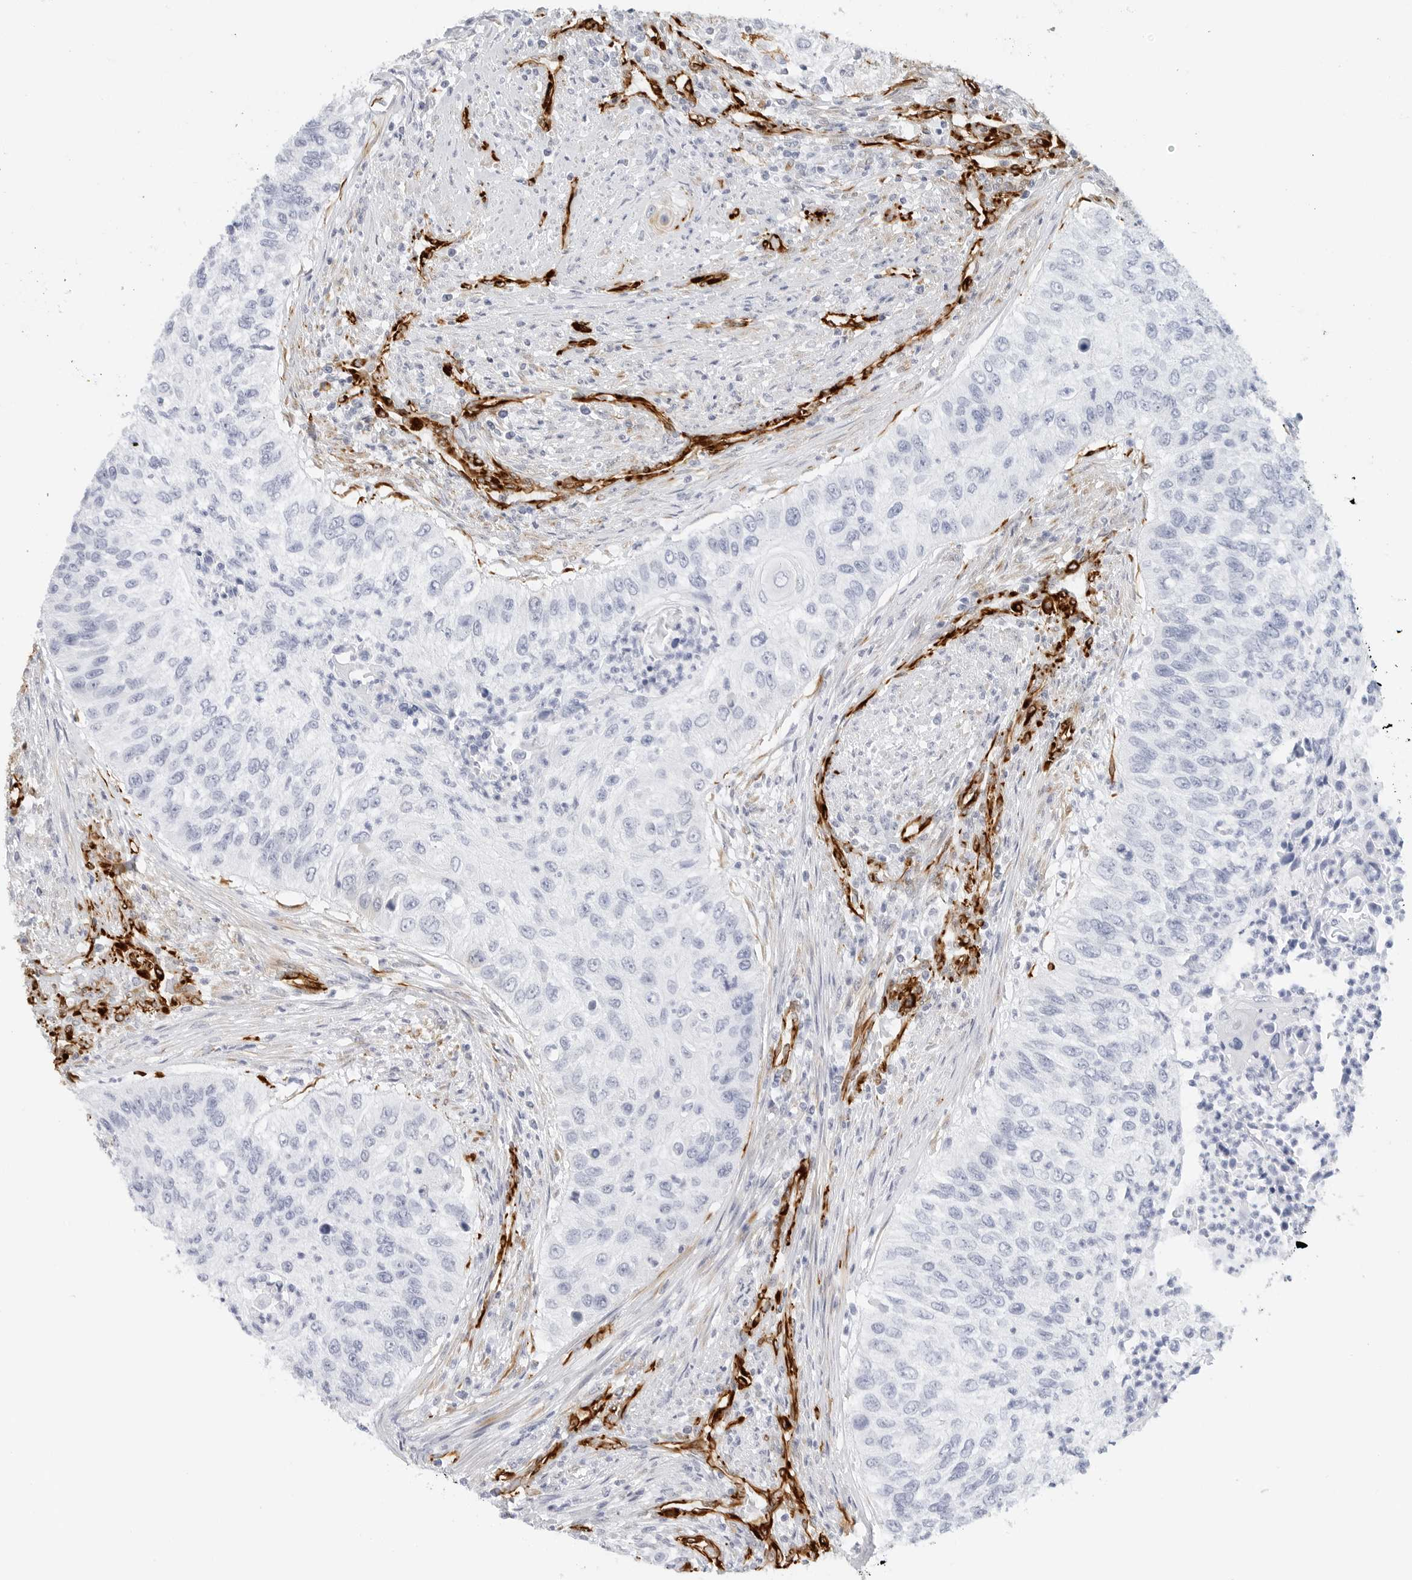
{"staining": {"intensity": "negative", "quantity": "none", "location": "none"}, "tissue": "urothelial cancer", "cell_type": "Tumor cells", "image_type": "cancer", "snomed": [{"axis": "morphology", "description": "Urothelial carcinoma, High grade"}, {"axis": "topography", "description": "Urinary bladder"}], "caption": "Urothelial carcinoma (high-grade) stained for a protein using immunohistochemistry shows no staining tumor cells.", "gene": "NES", "patient": {"sex": "female", "age": 60}}